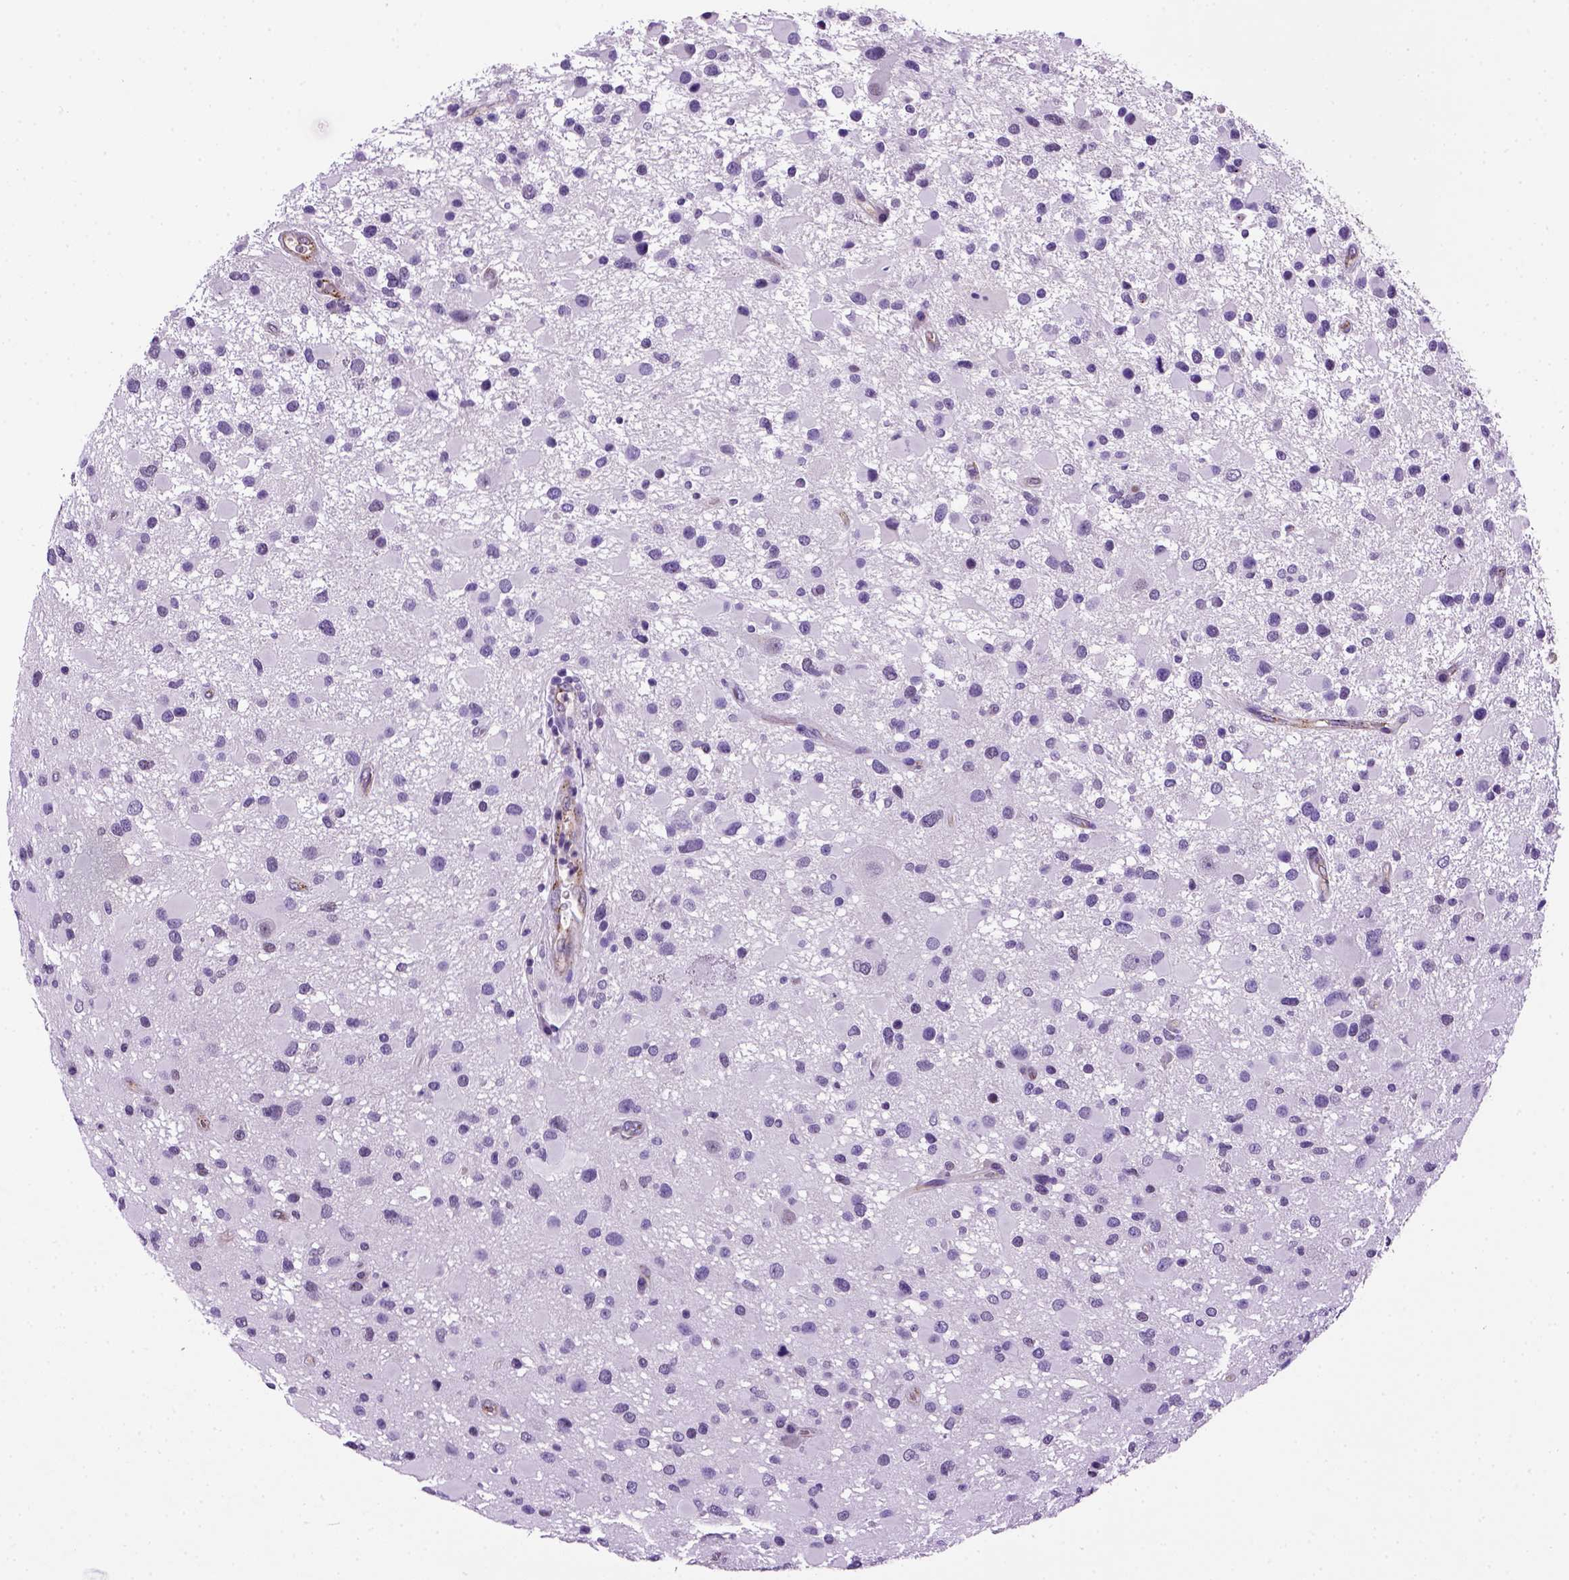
{"staining": {"intensity": "negative", "quantity": "none", "location": "none"}, "tissue": "glioma", "cell_type": "Tumor cells", "image_type": "cancer", "snomed": [{"axis": "morphology", "description": "Glioma, malignant, Low grade"}, {"axis": "topography", "description": "Brain"}], "caption": "Immunohistochemistry image of neoplastic tissue: malignant glioma (low-grade) stained with DAB reveals no significant protein expression in tumor cells. (Immunohistochemistry (ihc), brightfield microscopy, high magnification).", "gene": "VWF", "patient": {"sex": "female", "age": 32}}